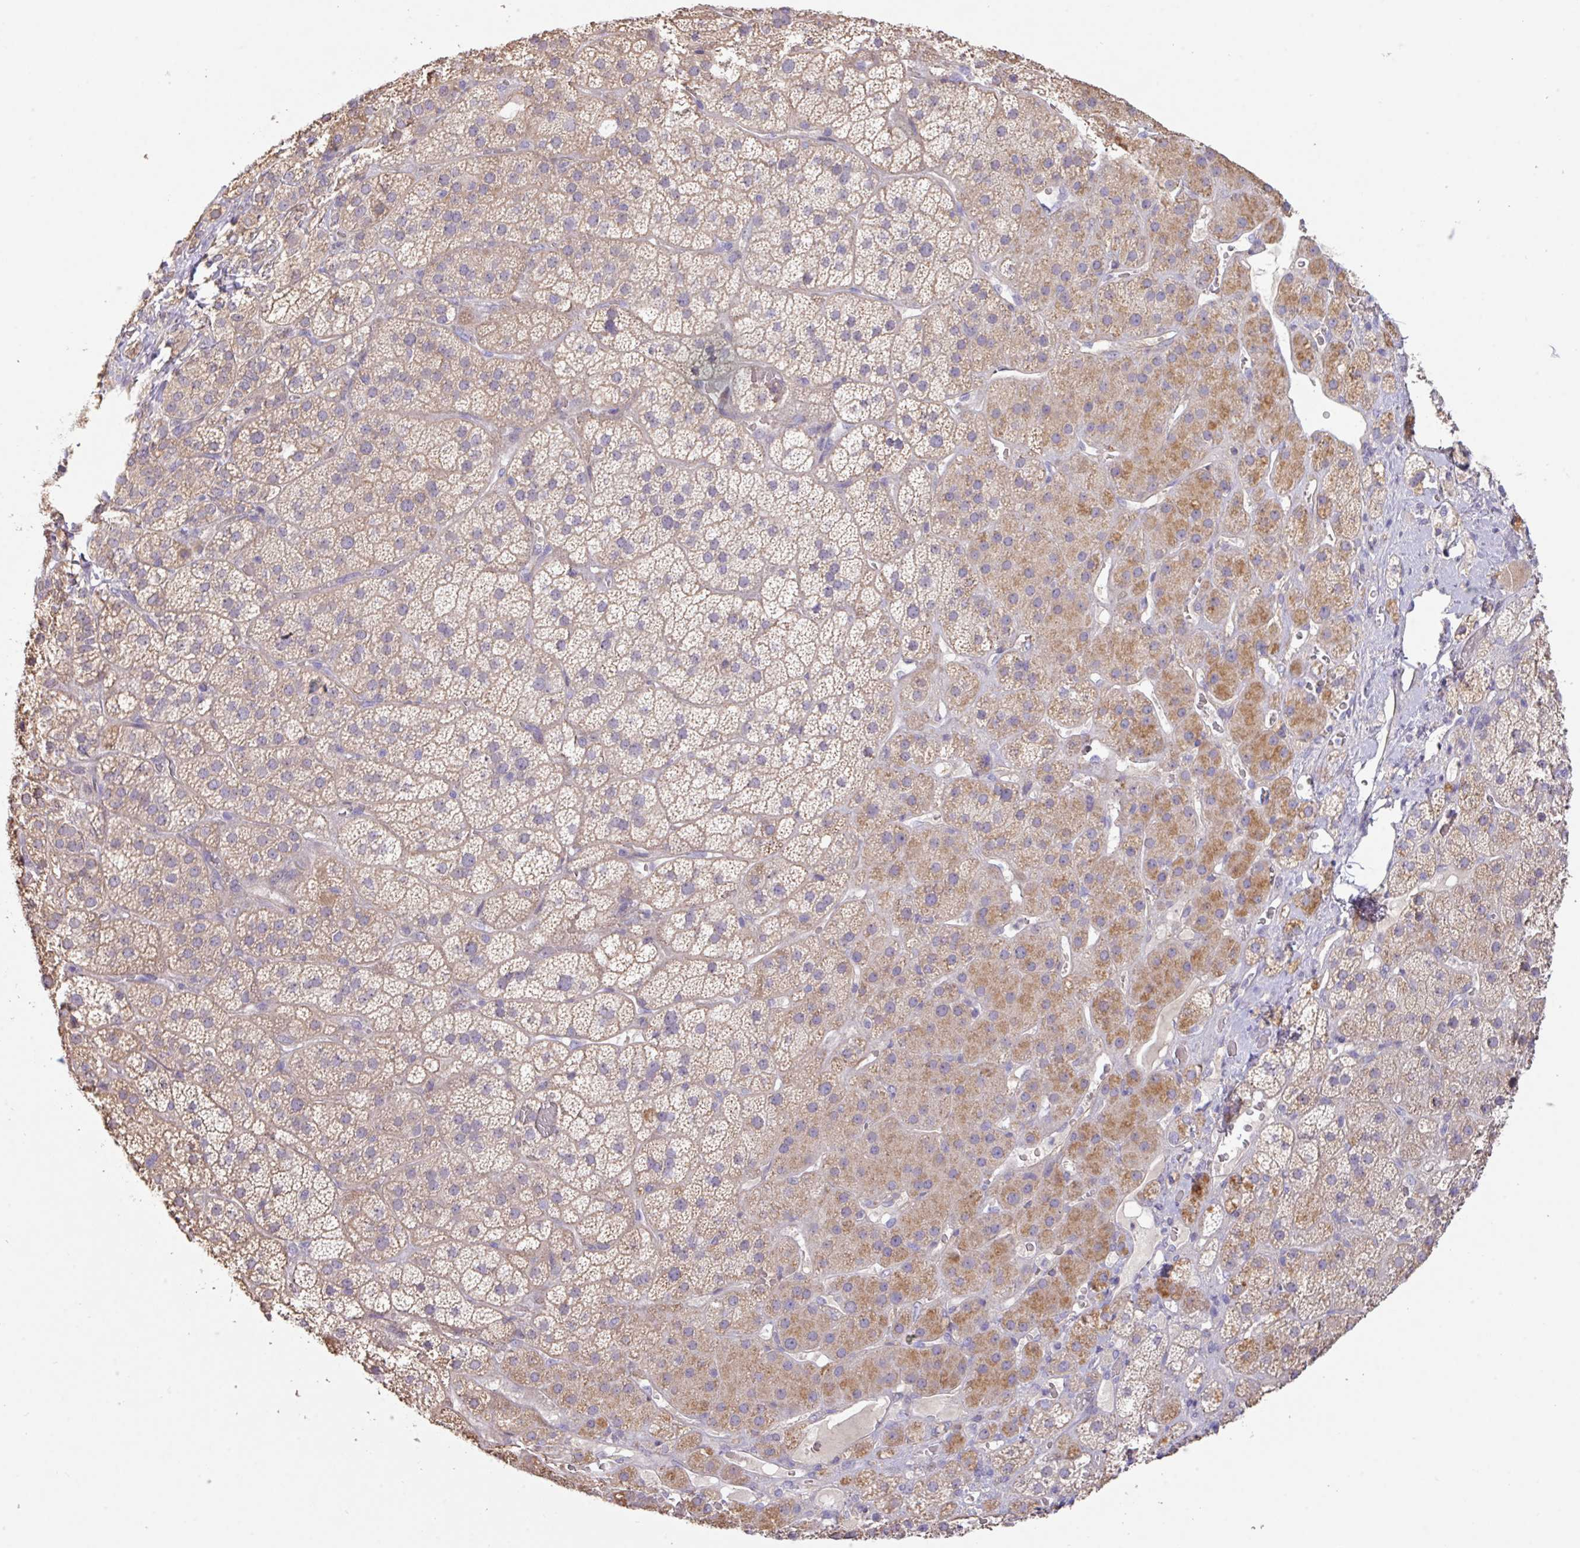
{"staining": {"intensity": "moderate", "quantity": "25%-75%", "location": "cytoplasmic/membranous"}, "tissue": "adrenal gland", "cell_type": "Glandular cells", "image_type": "normal", "snomed": [{"axis": "morphology", "description": "Normal tissue, NOS"}, {"axis": "topography", "description": "Adrenal gland"}], "caption": "Immunohistochemical staining of benign human adrenal gland shows medium levels of moderate cytoplasmic/membranous staining in approximately 25%-75% of glandular cells. The staining is performed using DAB brown chromogen to label protein expression. The nuclei are counter-stained blue using hematoxylin.", "gene": "PRADC1", "patient": {"sex": "male", "age": 57}}